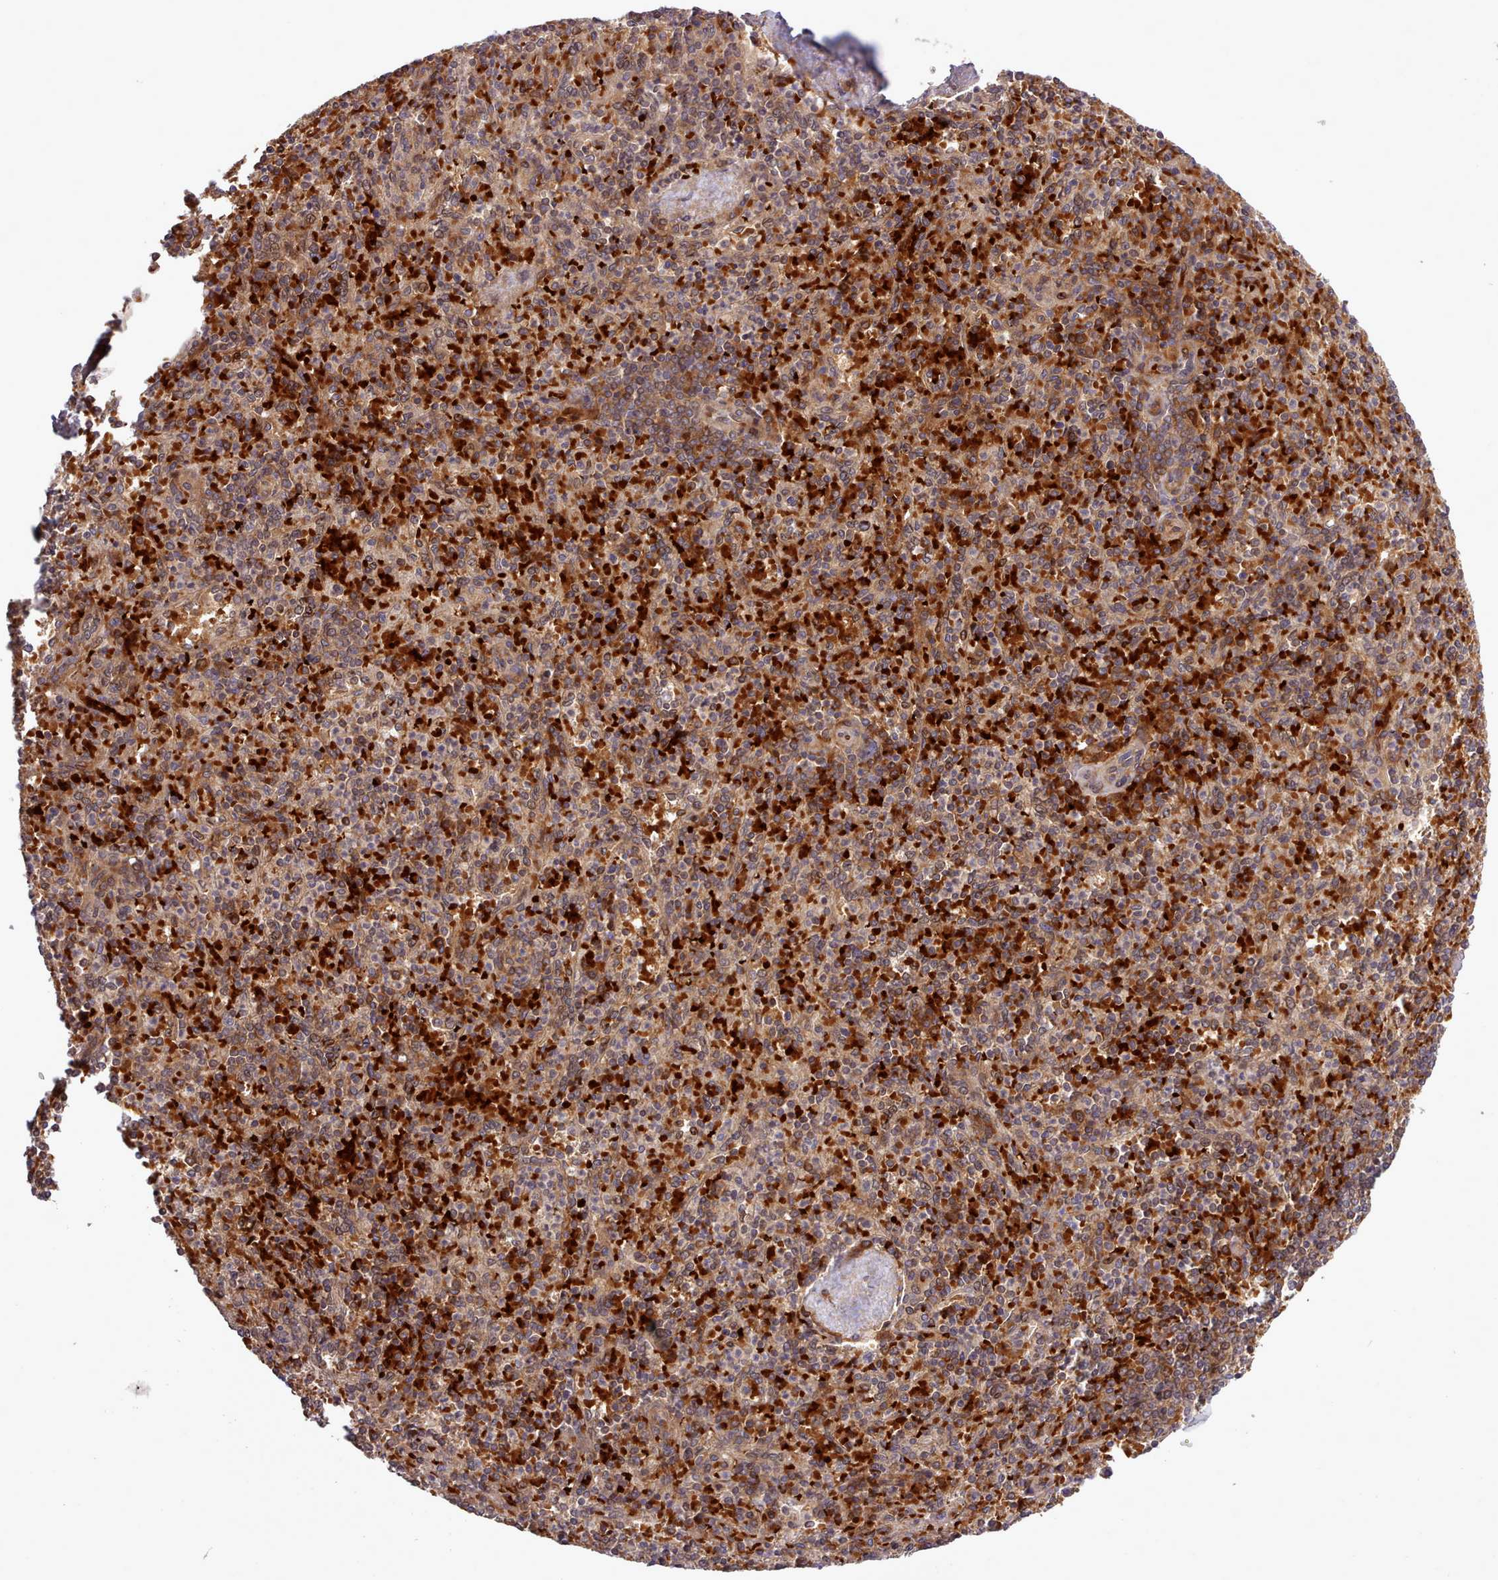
{"staining": {"intensity": "strong", "quantity": "25%-75%", "location": "cytoplasmic/membranous,nuclear"}, "tissue": "spleen", "cell_type": "Cells in red pulp", "image_type": "normal", "snomed": [{"axis": "morphology", "description": "Normal tissue, NOS"}, {"axis": "topography", "description": "Spleen"}], "caption": "Immunohistochemistry of normal human spleen demonstrates high levels of strong cytoplasmic/membranous,nuclear staining in approximately 25%-75% of cells in red pulp. (Stains: DAB (3,3'-diaminobenzidine) in brown, nuclei in blue, Microscopy: brightfield microscopy at high magnification).", "gene": "UBE2G1", "patient": {"sex": "male", "age": 82}}